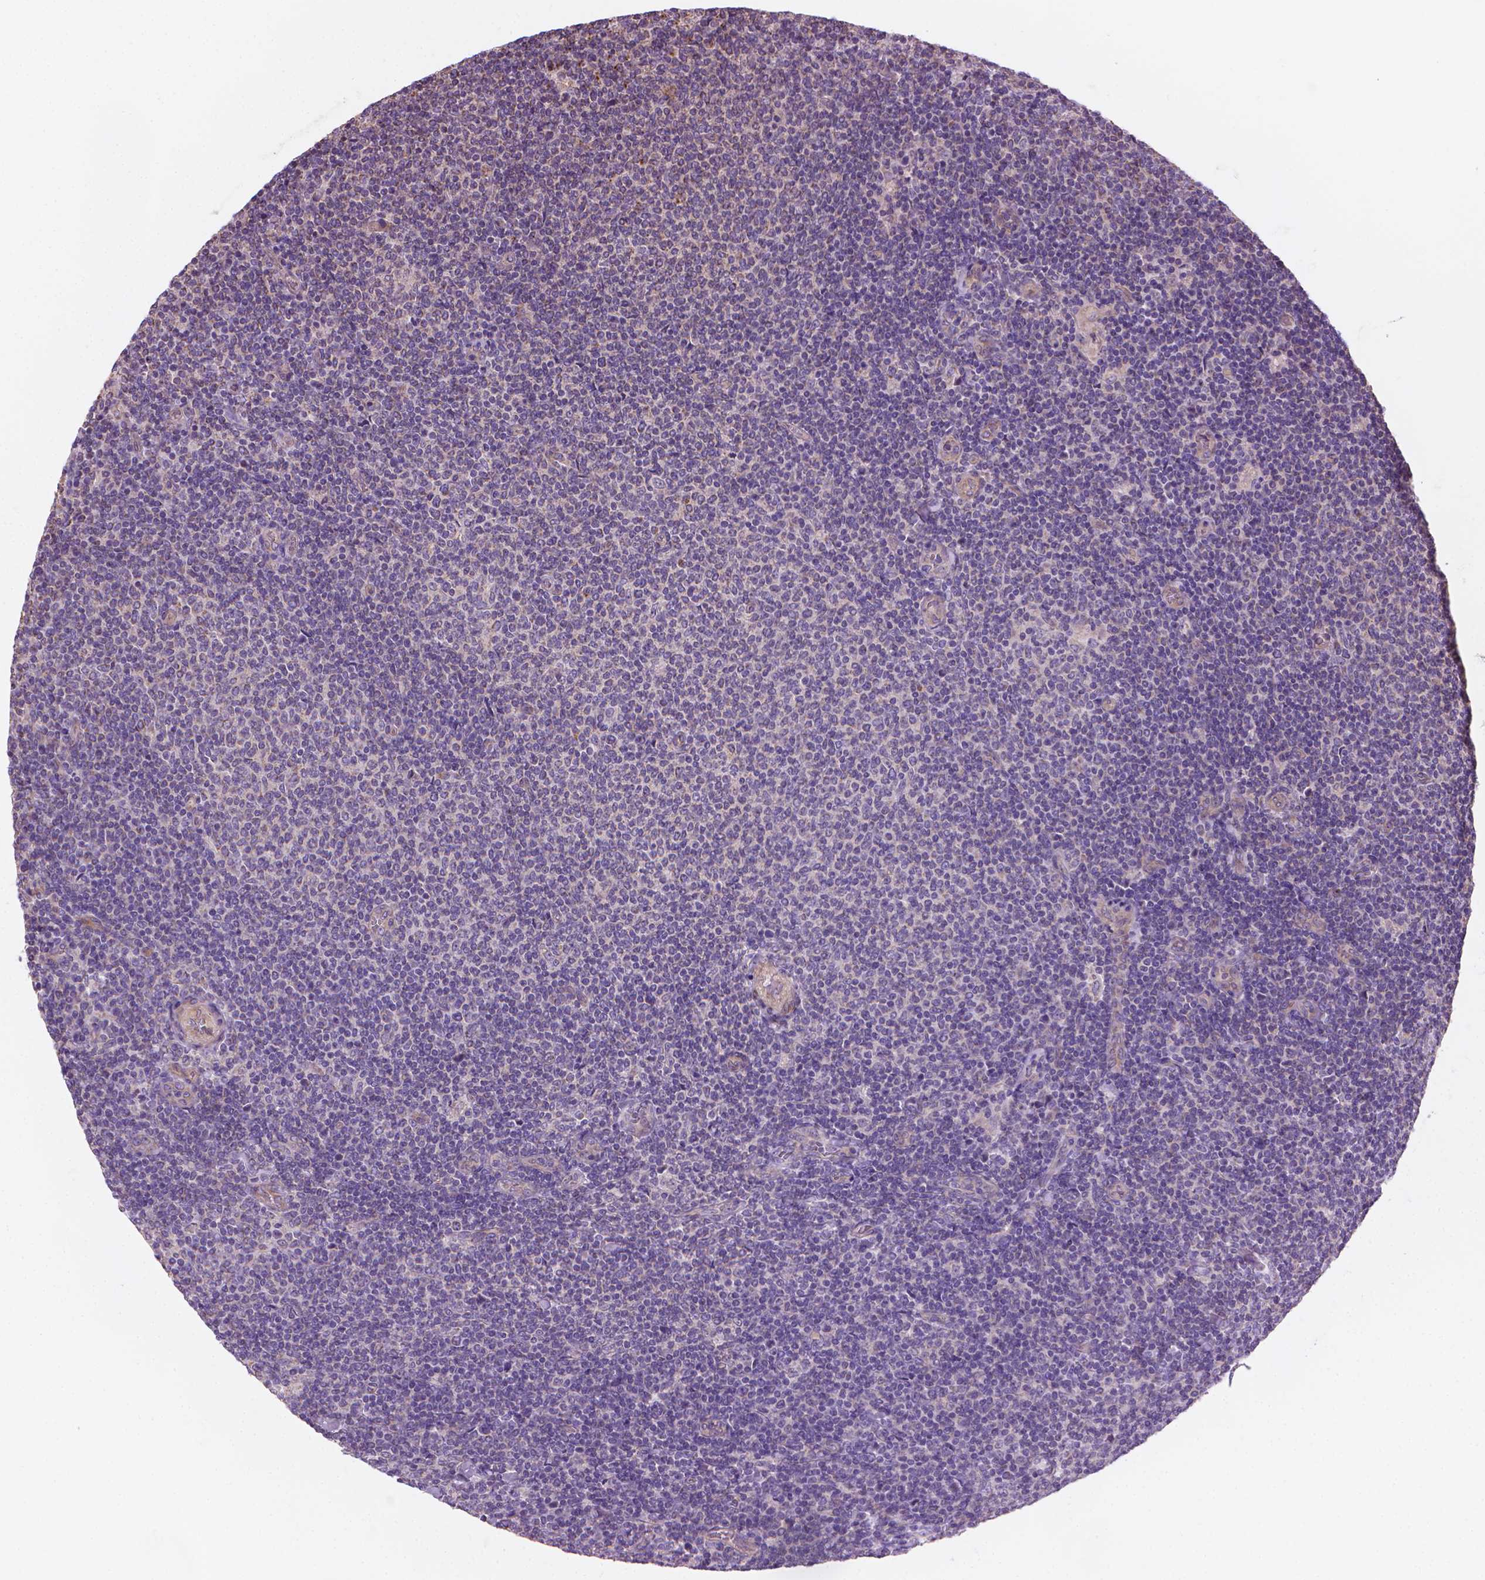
{"staining": {"intensity": "negative", "quantity": "none", "location": "none"}, "tissue": "lymphoma", "cell_type": "Tumor cells", "image_type": "cancer", "snomed": [{"axis": "morphology", "description": "Malignant lymphoma, non-Hodgkin's type, Low grade"}, {"axis": "topography", "description": "Lymph node"}], "caption": "There is no significant expression in tumor cells of lymphoma.", "gene": "TTC29", "patient": {"sex": "male", "age": 52}}